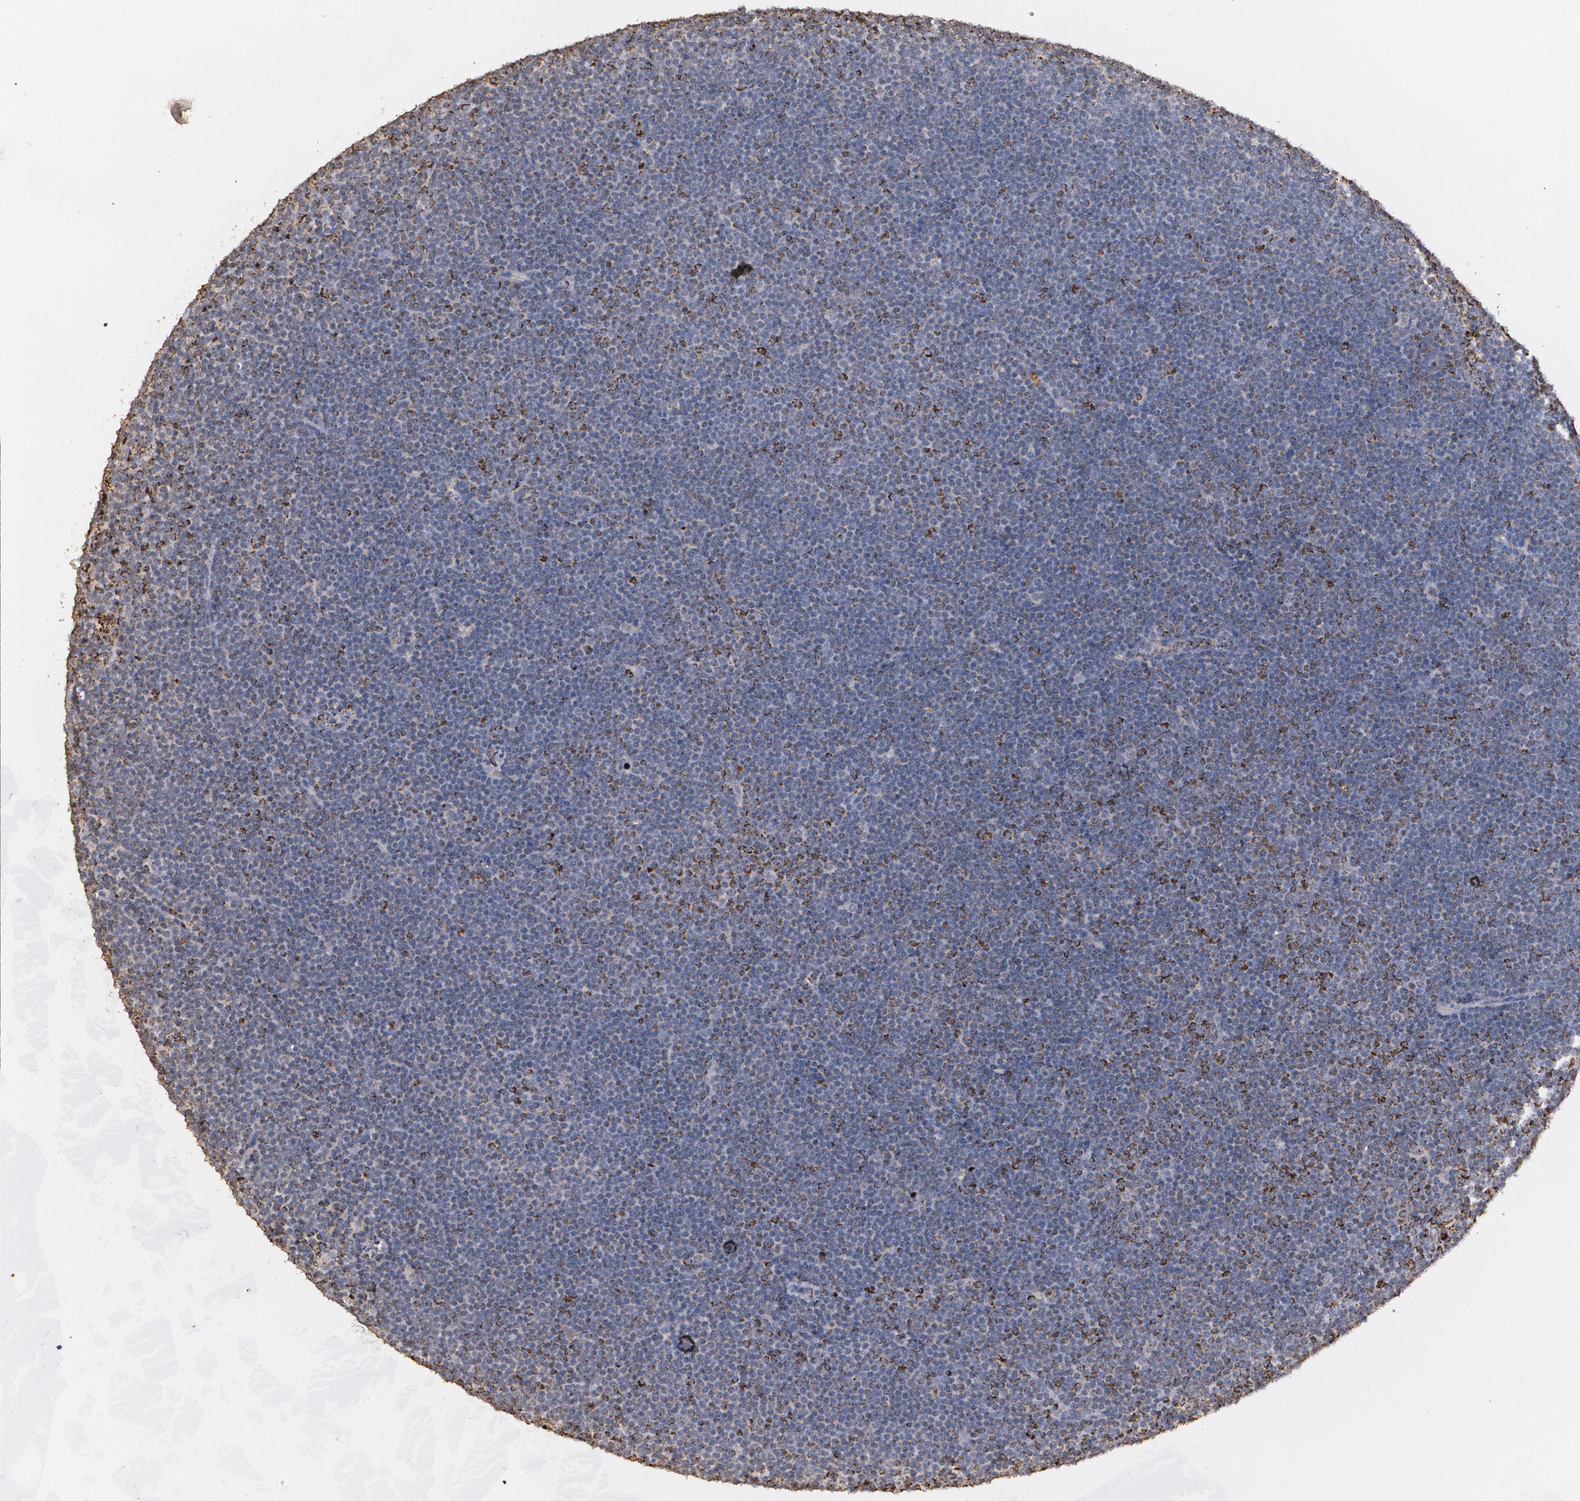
{"staining": {"intensity": "moderate", "quantity": "25%-75%", "location": "cytoplasmic/membranous"}, "tissue": "lymphoma", "cell_type": "Tumor cells", "image_type": "cancer", "snomed": [{"axis": "morphology", "description": "Malignant lymphoma, non-Hodgkin's type, Low grade"}, {"axis": "topography", "description": "Lymph node"}], "caption": "Immunohistochemical staining of malignant lymphoma, non-Hodgkin's type (low-grade) reveals medium levels of moderate cytoplasmic/membranous protein positivity in about 25%-75% of tumor cells.", "gene": "HSPD1", "patient": {"sex": "female", "age": 73}}